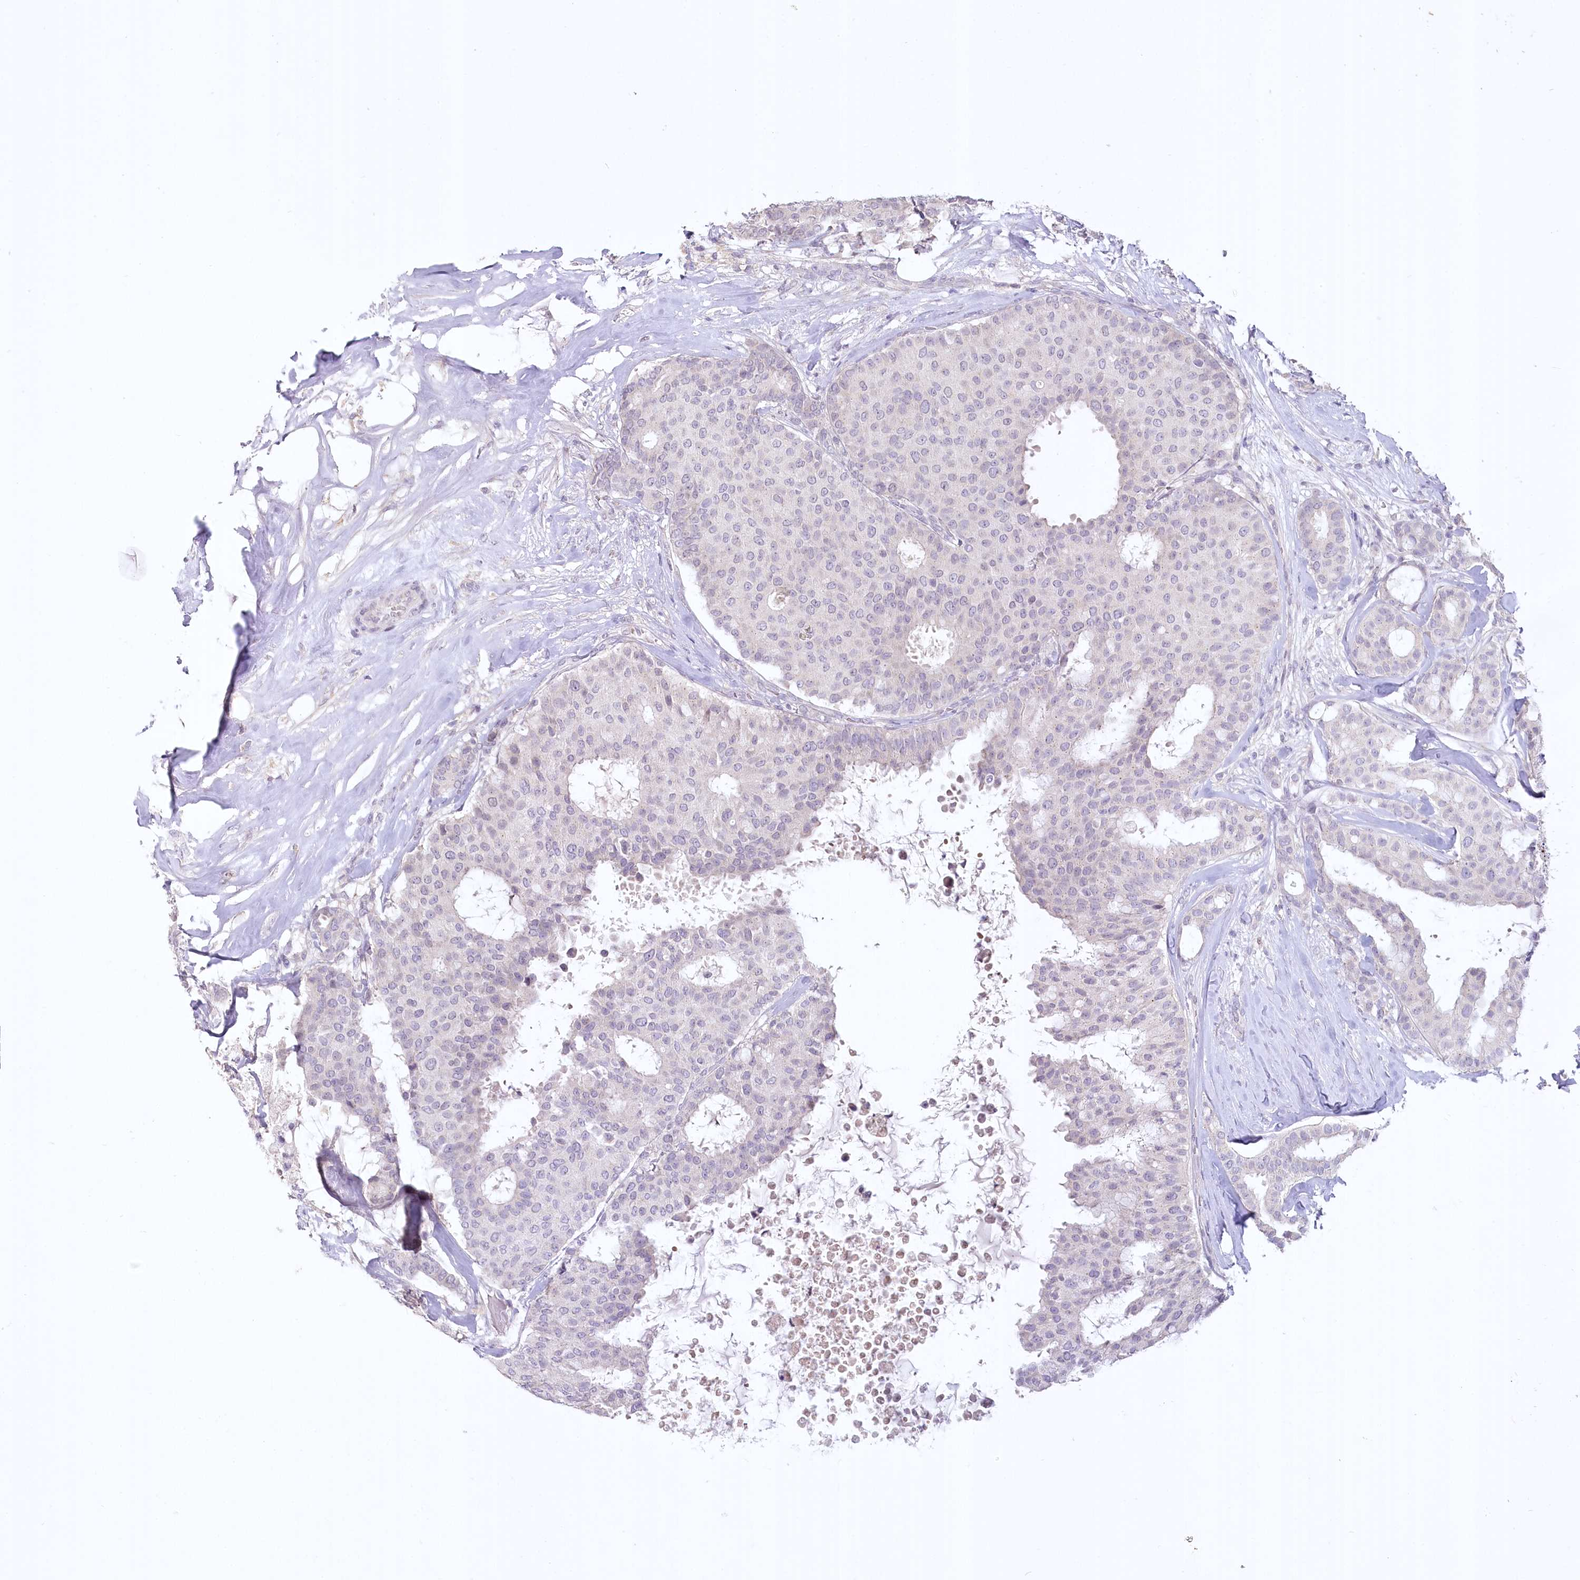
{"staining": {"intensity": "negative", "quantity": "none", "location": "none"}, "tissue": "breast cancer", "cell_type": "Tumor cells", "image_type": "cancer", "snomed": [{"axis": "morphology", "description": "Duct carcinoma"}, {"axis": "topography", "description": "Breast"}], "caption": "Photomicrograph shows no protein positivity in tumor cells of infiltrating ductal carcinoma (breast) tissue. (Stains: DAB (3,3'-diaminobenzidine) immunohistochemistry with hematoxylin counter stain, Microscopy: brightfield microscopy at high magnification).", "gene": "USP11", "patient": {"sex": "female", "age": 75}}